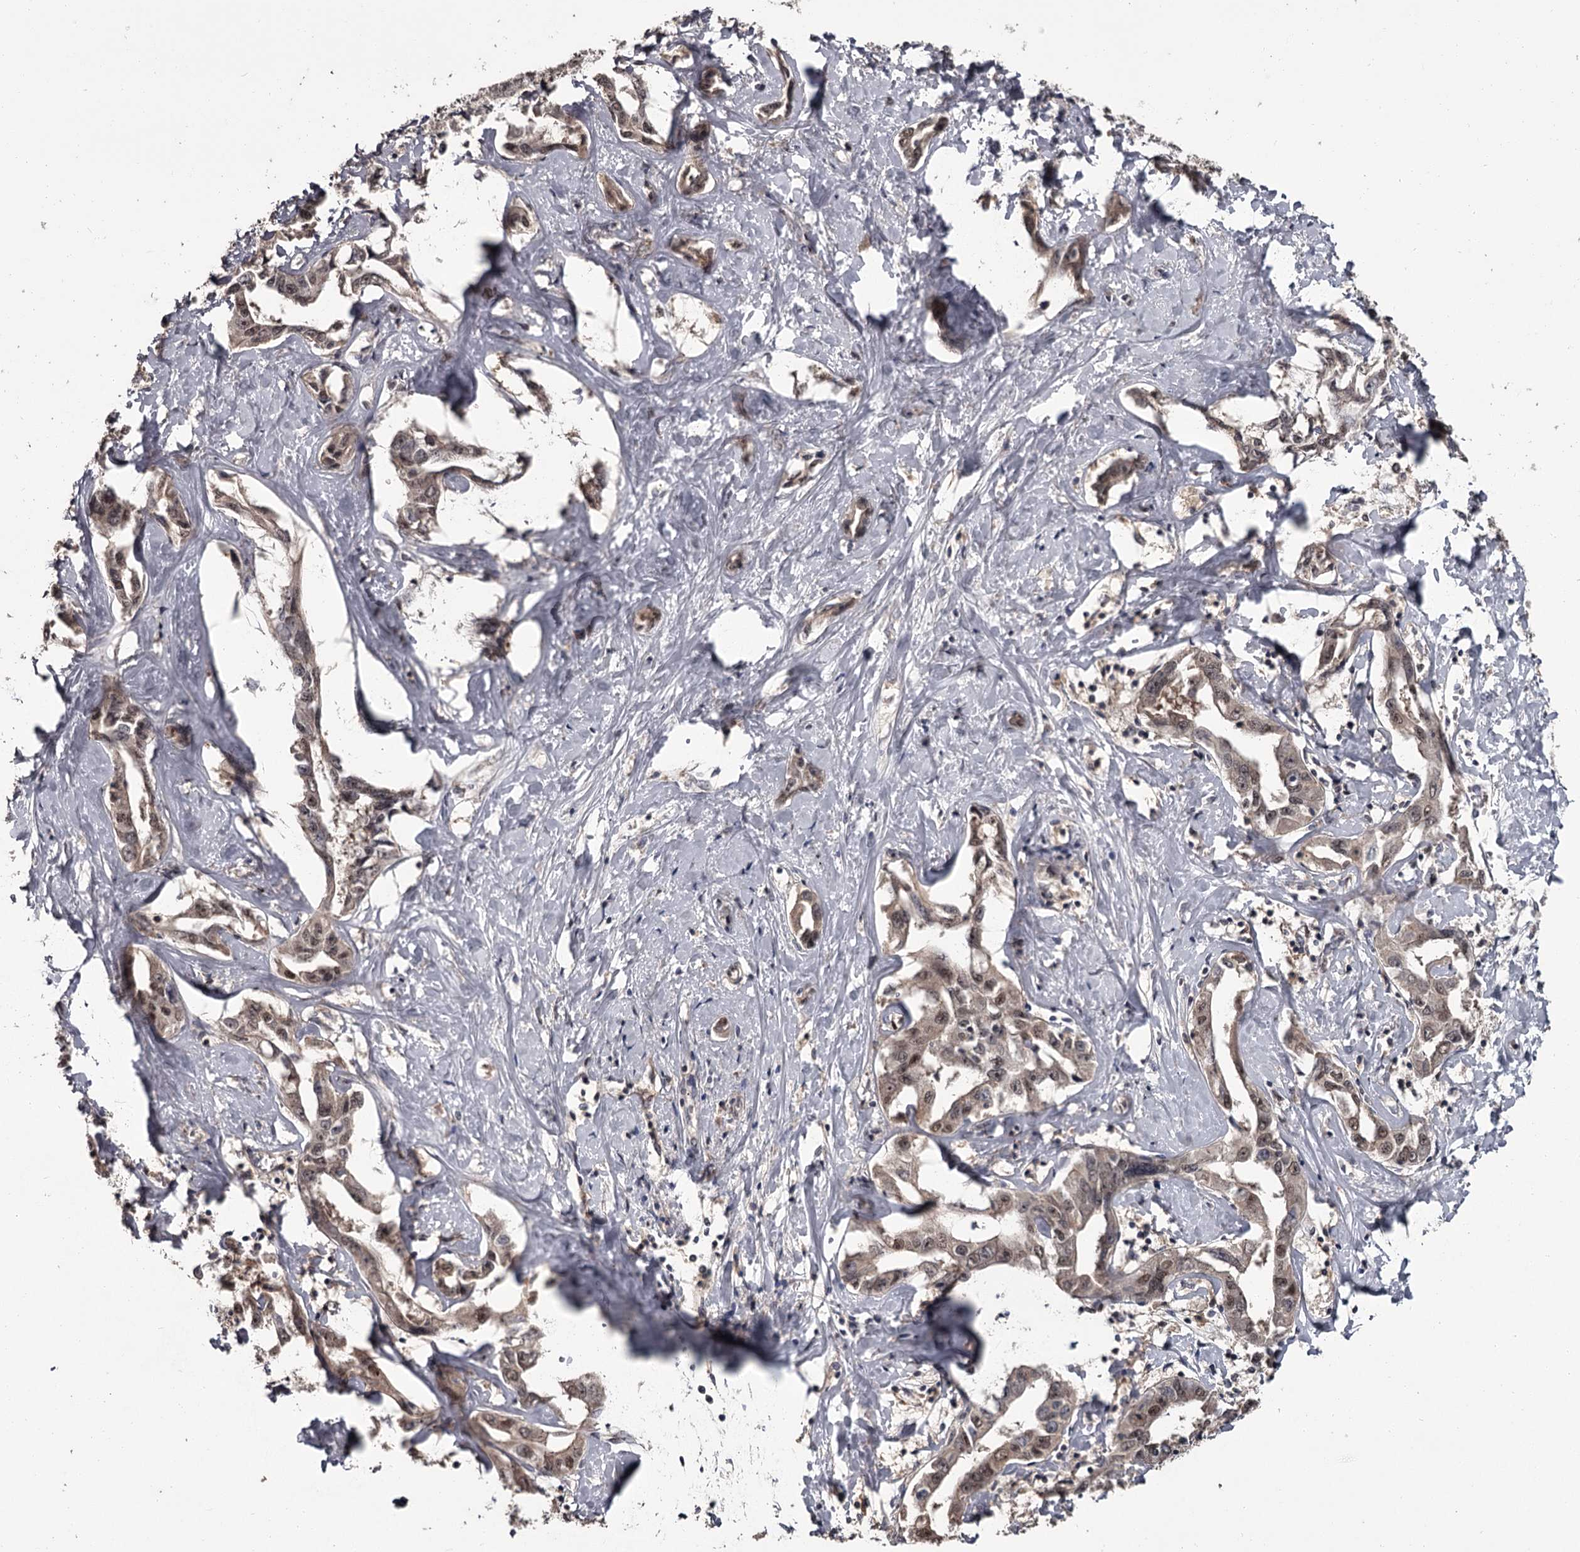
{"staining": {"intensity": "moderate", "quantity": ">75%", "location": "nuclear"}, "tissue": "liver cancer", "cell_type": "Tumor cells", "image_type": "cancer", "snomed": [{"axis": "morphology", "description": "Cholangiocarcinoma"}, {"axis": "topography", "description": "Liver"}], "caption": "About >75% of tumor cells in liver cancer reveal moderate nuclear protein staining as visualized by brown immunohistochemical staining.", "gene": "PRPF40B", "patient": {"sex": "male", "age": 59}}